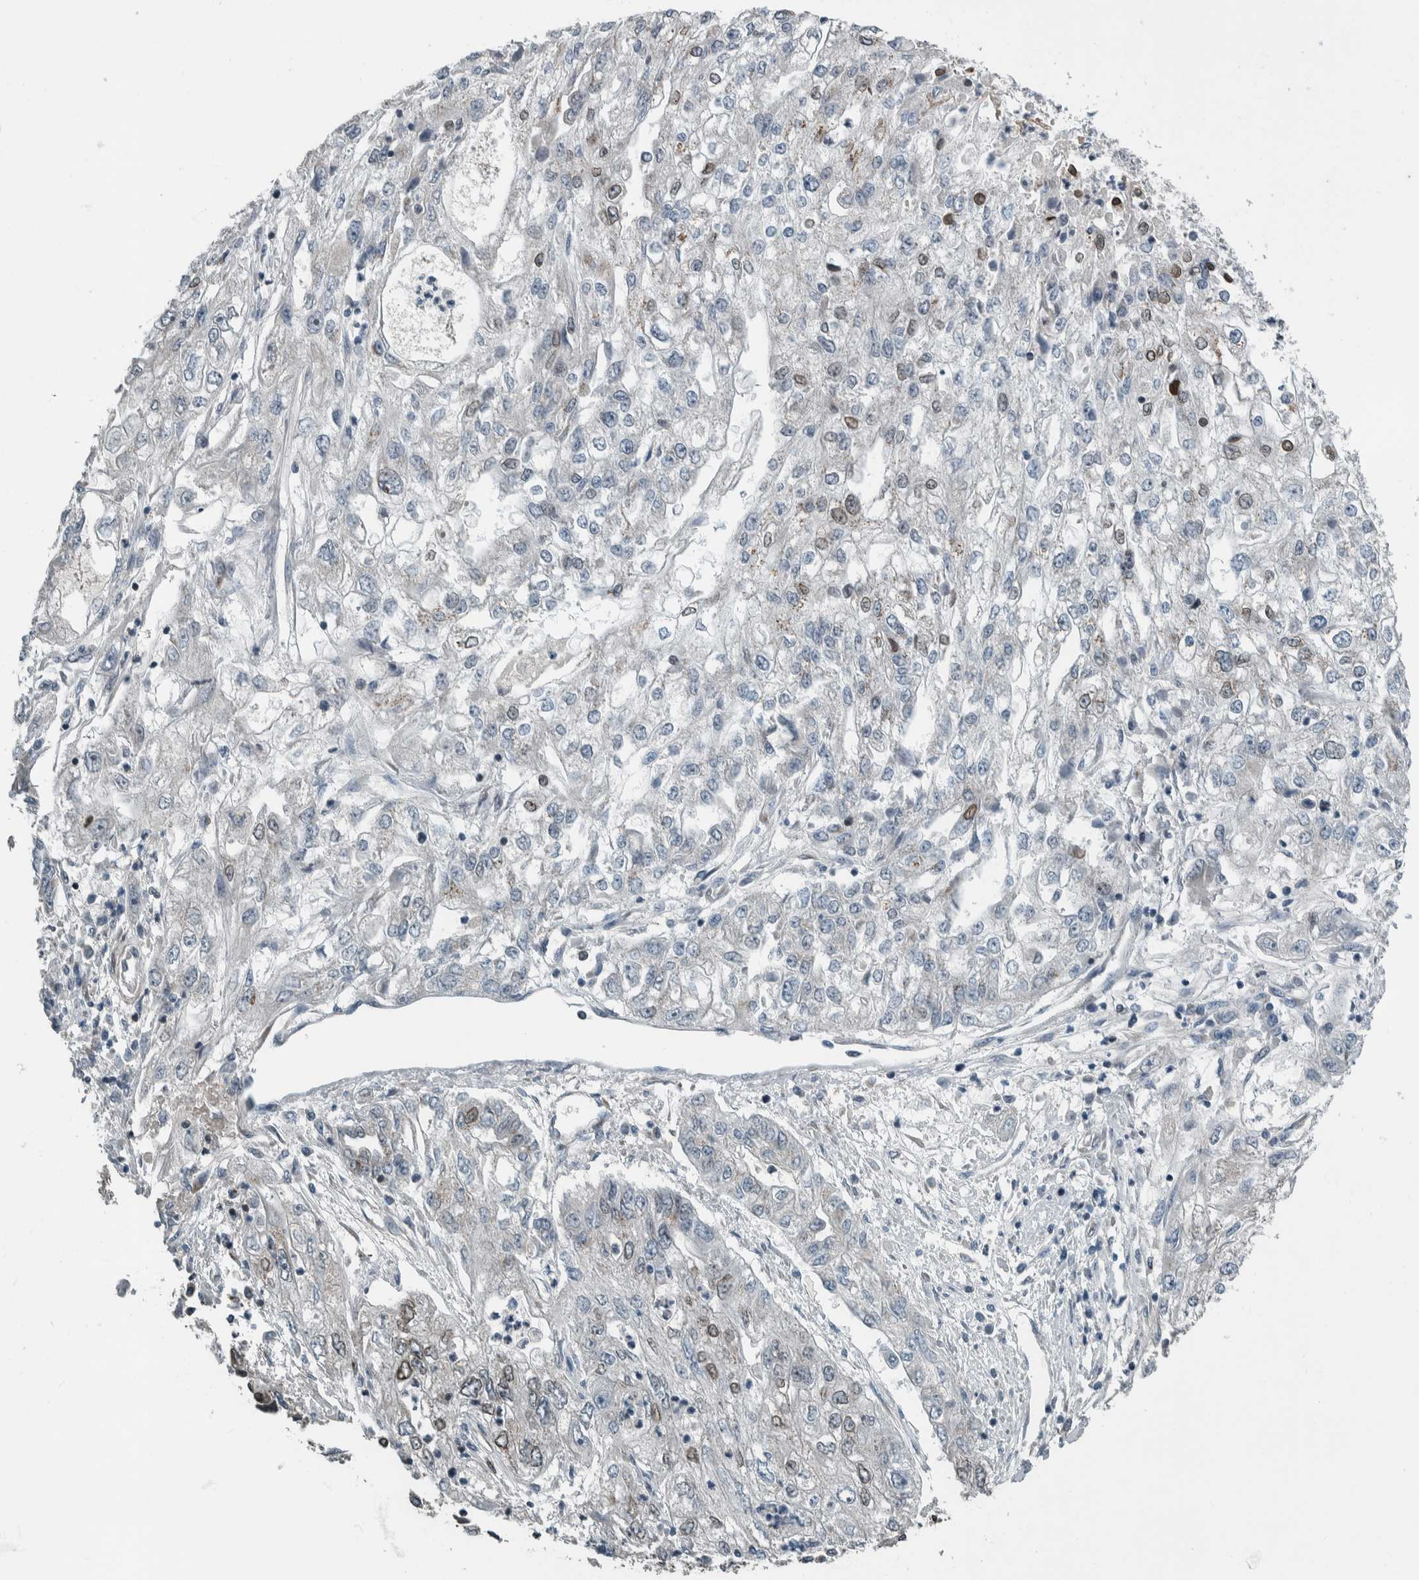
{"staining": {"intensity": "weak", "quantity": "<25%", "location": "cytoplasmic/membranous,nuclear"}, "tissue": "endometrial cancer", "cell_type": "Tumor cells", "image_type": "cancer", "snomed": [{"axis": "morphology", "description": "Adenocarcinoma, NOS"}, {"axis": "topography", "description": "Endometrium"}], "caption": "Immunohistochemical staining of human endometrial cancer demonstrates no significant positivity in tumor cells.", "gene": "FAM135B", "patient": {"sex": "female", "age": 49}}